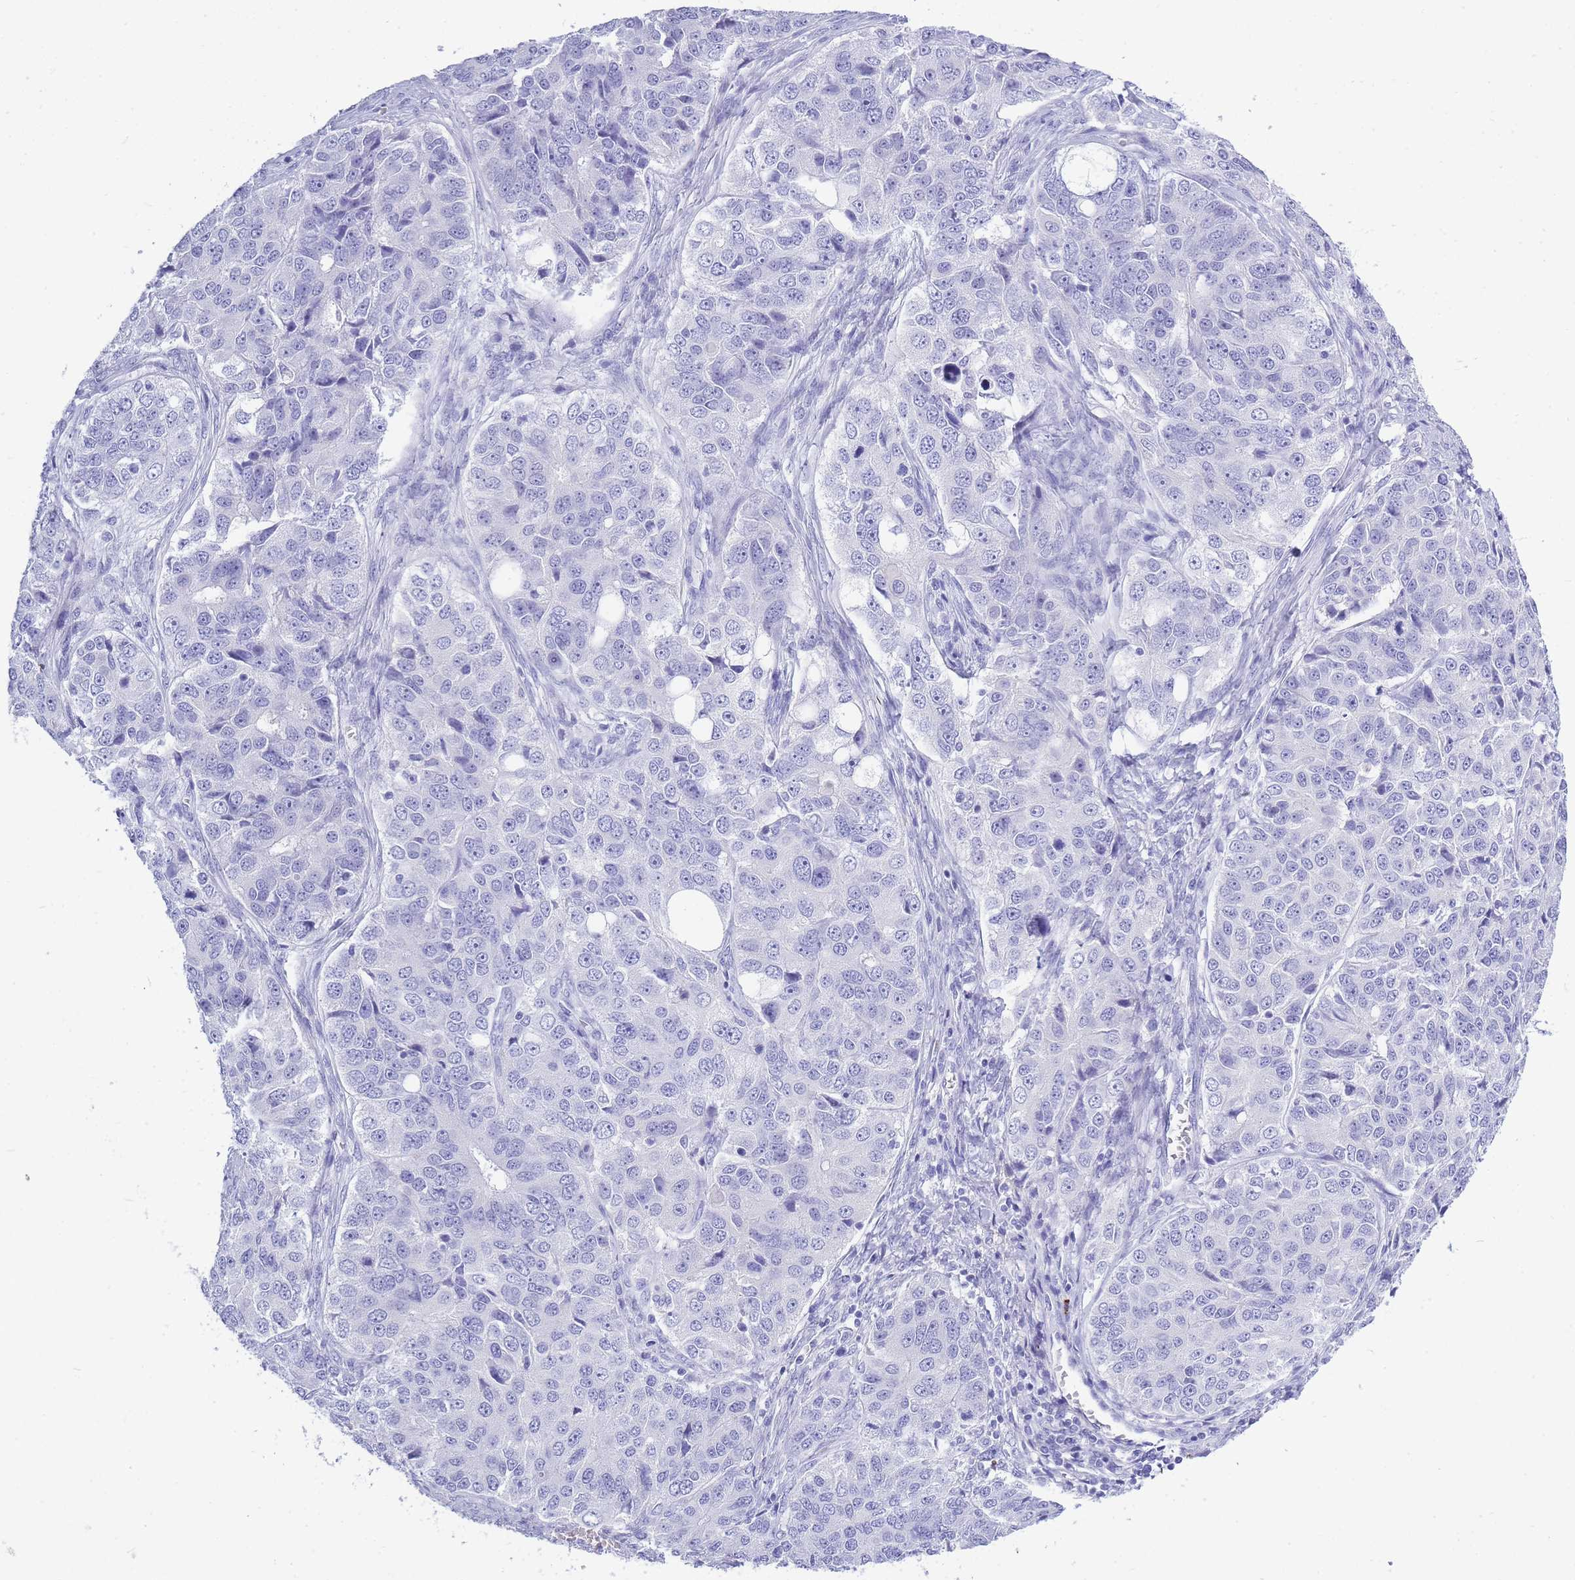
{"staining": {"intensity": "negative", "quantity": "none", "location": "none"}, "tissue": "ovarian cancer", "cell_type": "Tumor cells", "image_type": "cancer", "snomed": [{"axis": "morphology", "description": "Carcinoma, endometroid"}, {"axis": "topography", "description": "Ovary"}], "caption": "Human ovarian endometroid carcinoma stained for a protein using immunohistochemistry exhibits no positivity in tumor cells.", "gene": "ZFP62", "patient": {"sex": "female", "age": 51}}